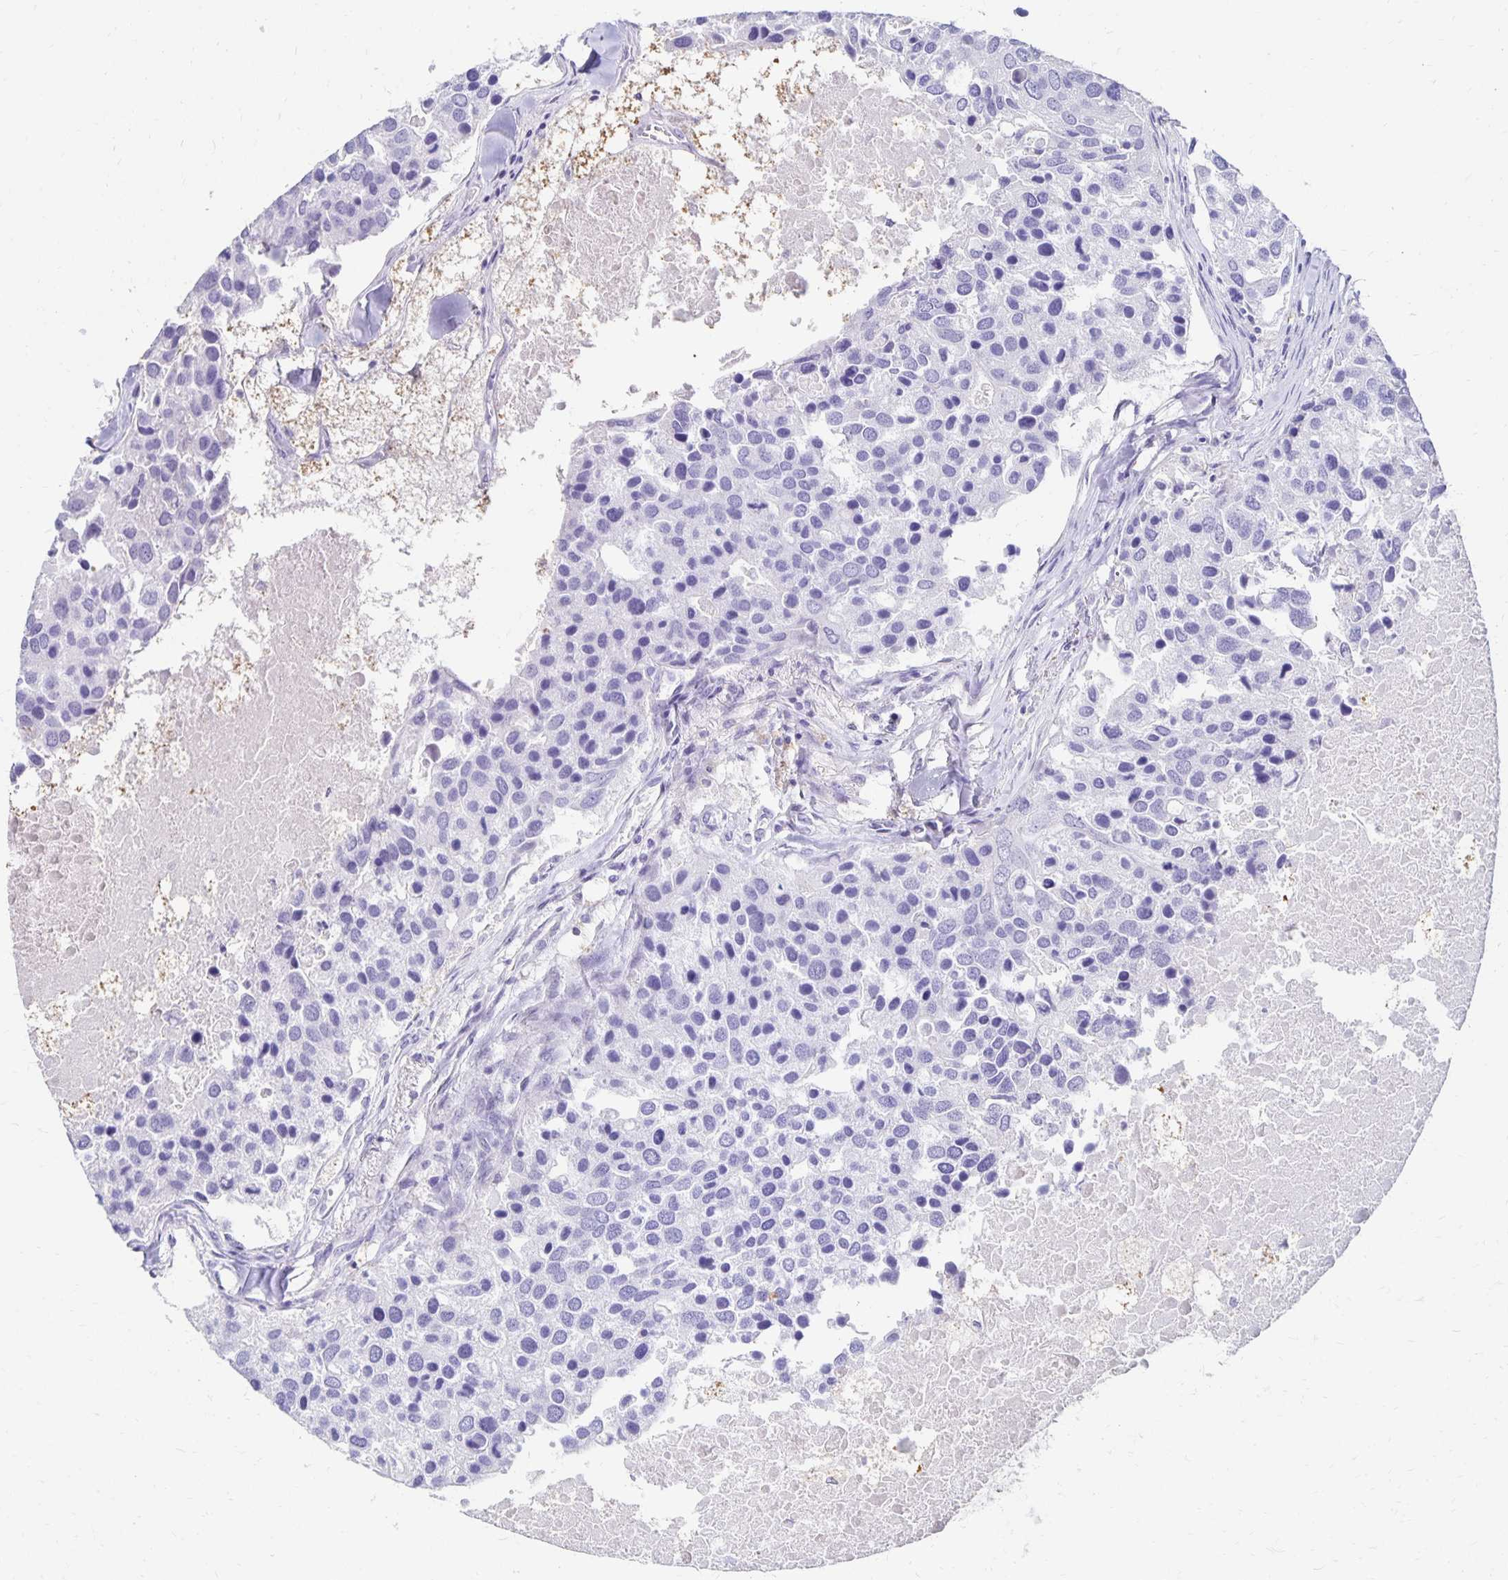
{"staining": {"intensity": "negative", "quantity": "none", "location": "none"}, "tissue": "breast cancer", "cell_type": "Tumor cells", "image_type": "cancer", "snomed": [{"axis": "morphology", "description": "Duct carcinoma"}, {"axis": "topography", "description": "Breast"}], "caption": "Breast cancer (invasive ductal carcinoma) stained for a protein using immunohistochemistry reveals no positivity tumor cells.", "gene": "DYNLT4", "patient": {"sex": "female", "age": 83}}